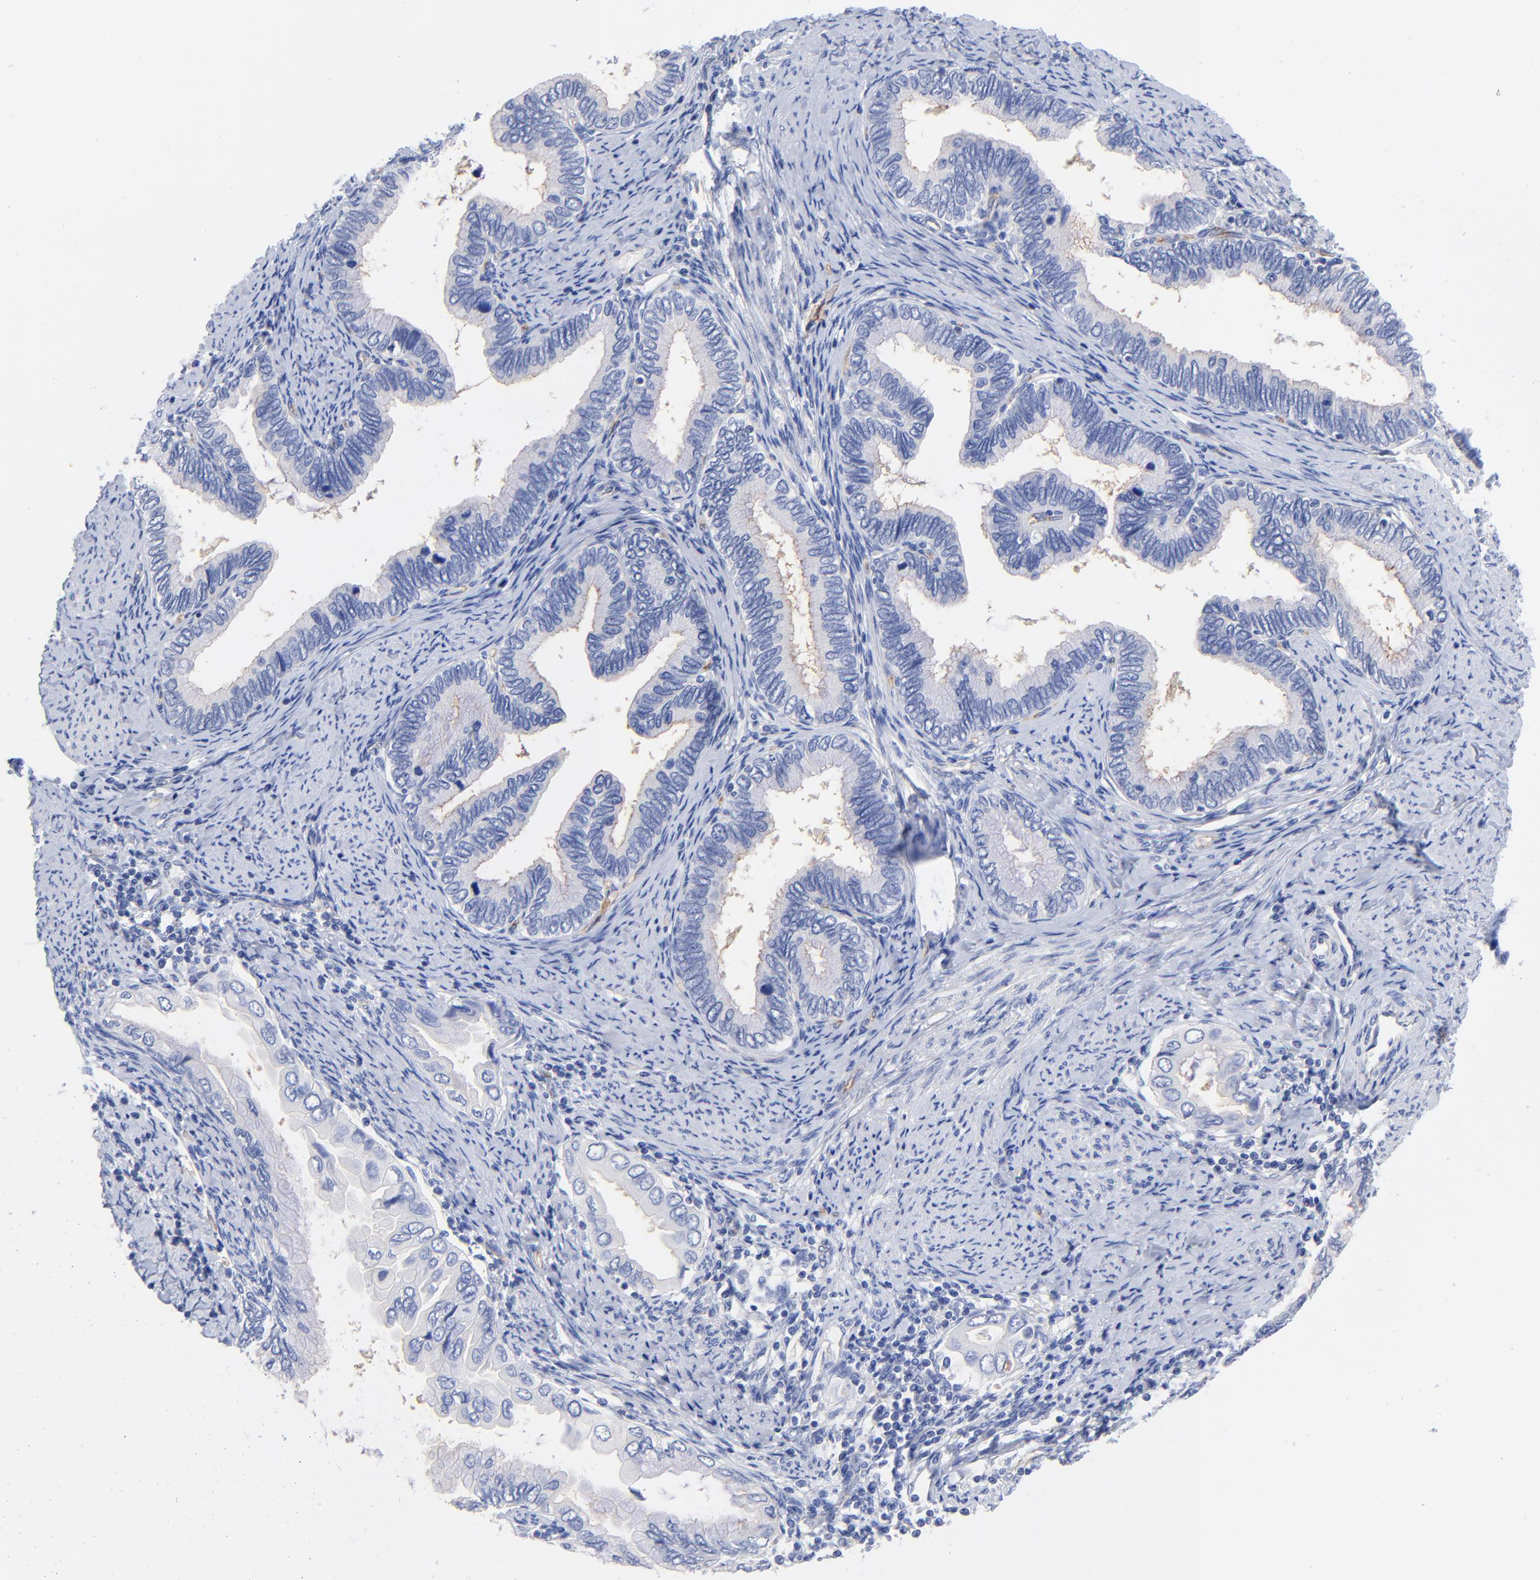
{"staining": {"intensity": "weak", "quantity": "<25%", "location": "cytoplasmic/membranous"}, "tissue": "cervical cancer", "cell_type": "Tumor cells", "image_type": "cancer", "snomed": [{"axis": "morphology", "description": "Adenocarcinoma, NOS"}, {"axis": "topography", "description": "Cervix"}], "caption": "High power microscopy histopathology image of an immunohistochemistry (IHC) histopathology image of cervical cancer, revealing no significant positivity in tumor cells.", "gene": "SLC44A2", "patient": {"sex": "female", "age": 49}}